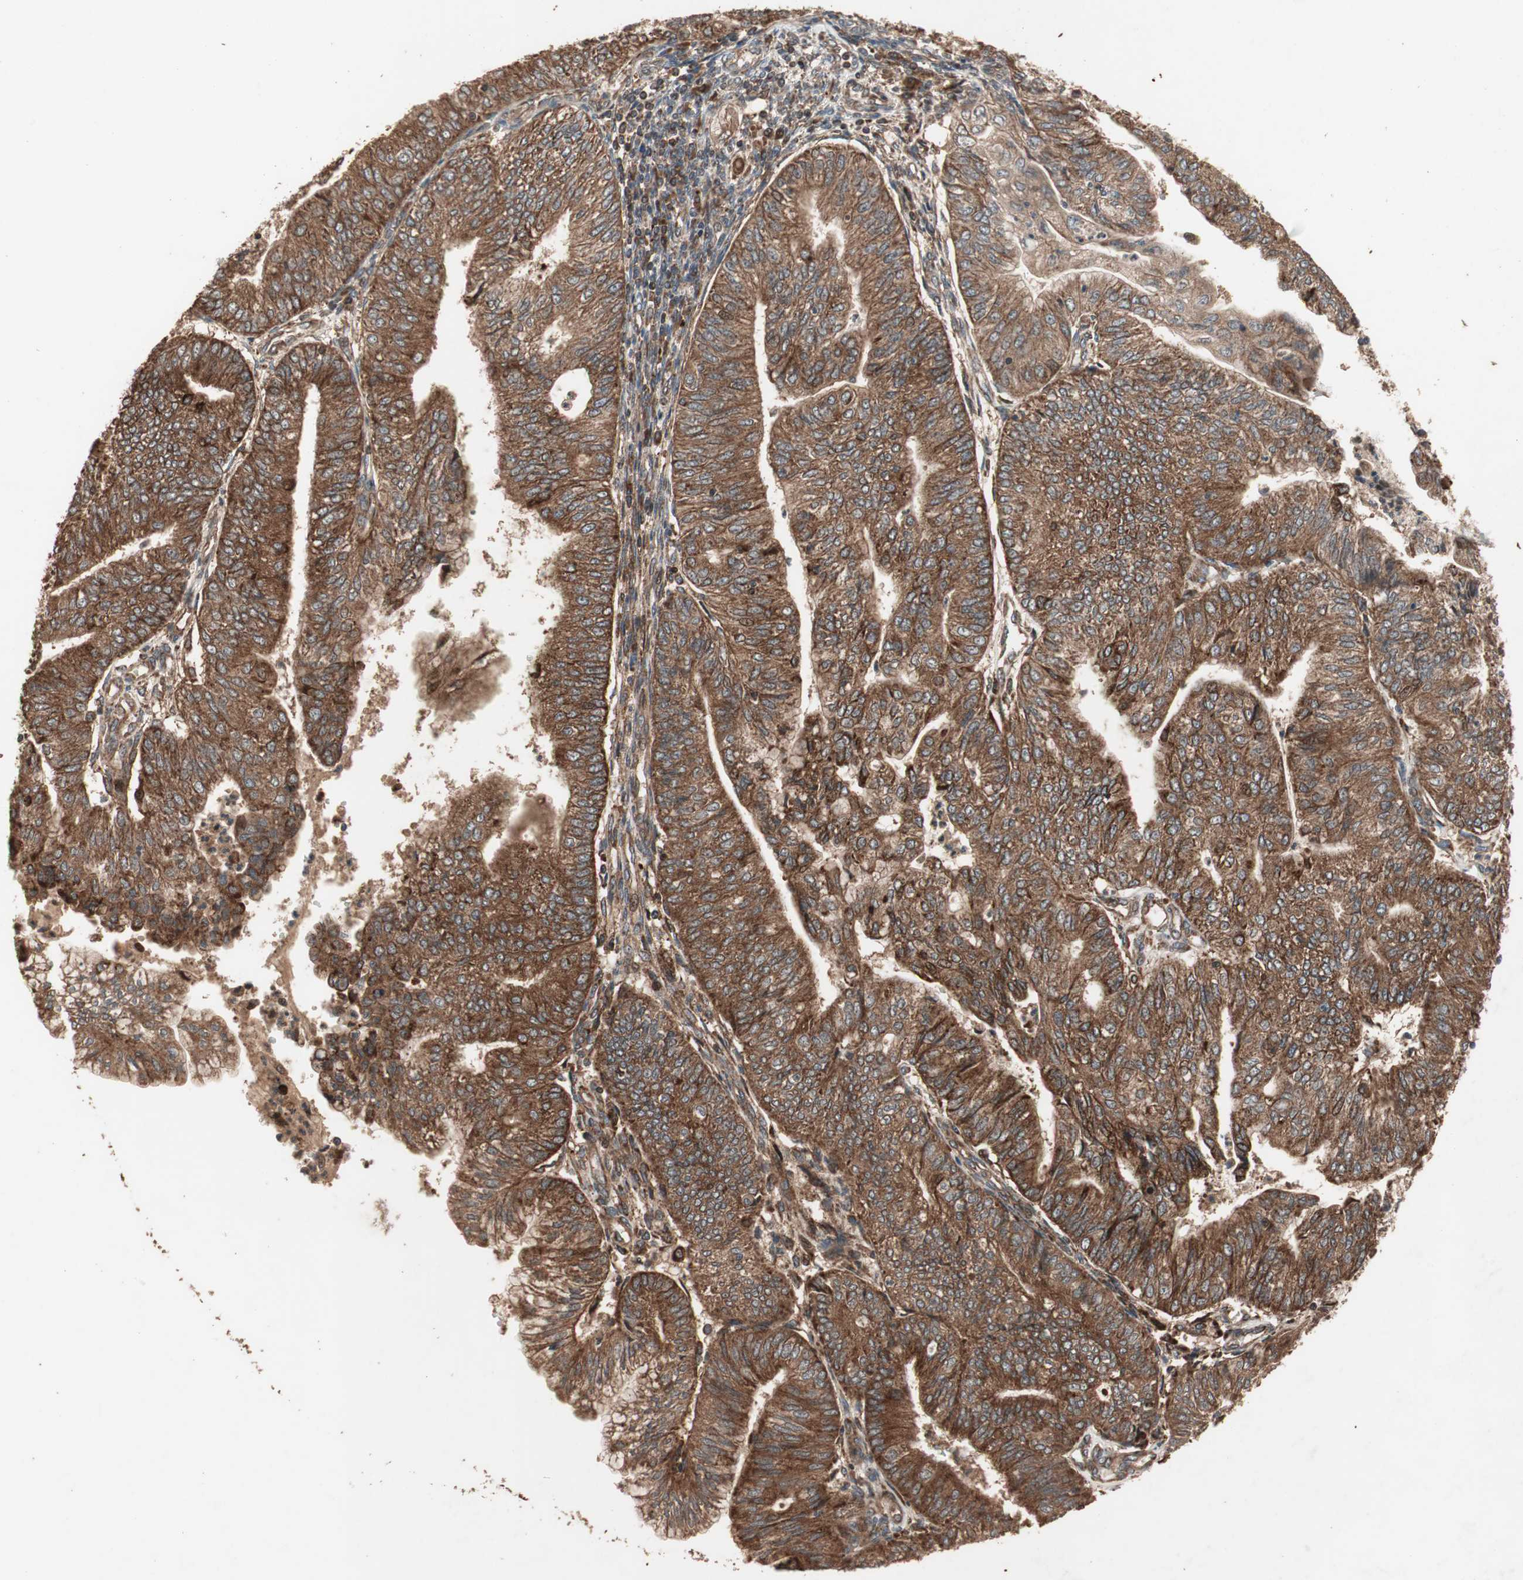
{"staining": {"intensity": "strong", "quantity": ">75%", "location": "cytoplasmic/membranous"}, "tissue": "endometrial cancer", "cell_type": "Tumor cells", "image_type": "cancer", "snomed": [{"axis": "morphology", "description": "Adenocarcinoma, NOS"}, {"axis": "topography", "description": "Endometrium"}], "caption": "Endometrial adenocarcinoma stained for a protein (brown) shows strong cytoplasmic/membranous positive expression in approximately >75% of tumor cells.", "gene": "RAB1A", "patient": {"sex": "female", "age": 59}}